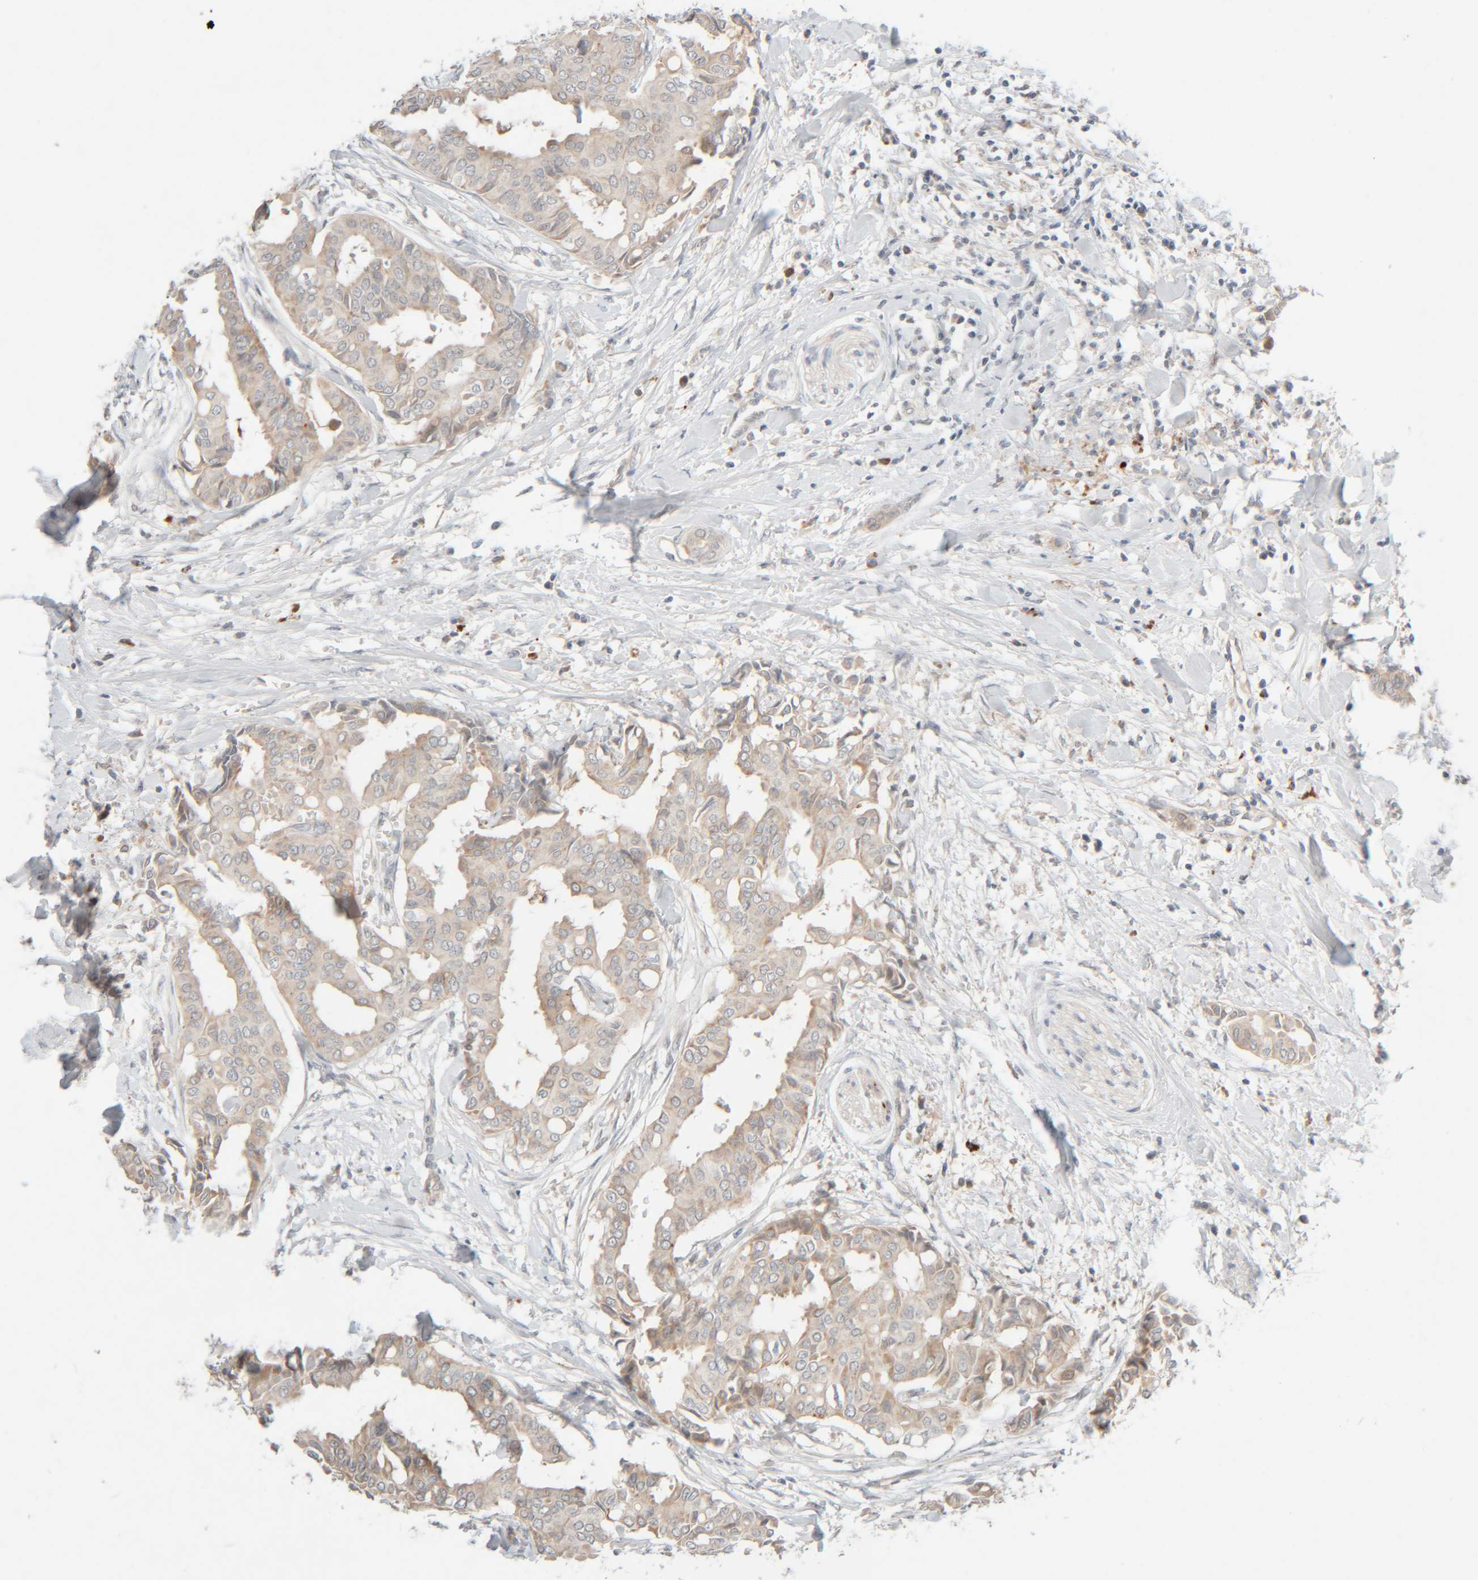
{"staining": {"intensity": "weak", "quantity": "25%-75%", "location": "cytoplasmic/membranous"}, "tissue": "head and neck cancer", "cell_type": "Tumor cells", "image_type": "cancer", "snomed": [{"axis": "morphology", "description": "Adenocarcinoma, NOS"}, {"axis": "topography", "description": "Salivary gland"}, {"axis": "topography", "description": "Head-Neck"}], "caption": "Head and neck adenocarcinoma was stained to show a protein in brown. There is low levels of weak cytoplasmic/membranous staining in approximately 25%-75% of tumor cells. The staining was performed using DAB to visualize the protein expression in brown, while the nuclei were stained in blue with hematoxylin (Magnification: 20x).", "gene": "CHKA", "patient": {"sex": "female", "age": 59}}